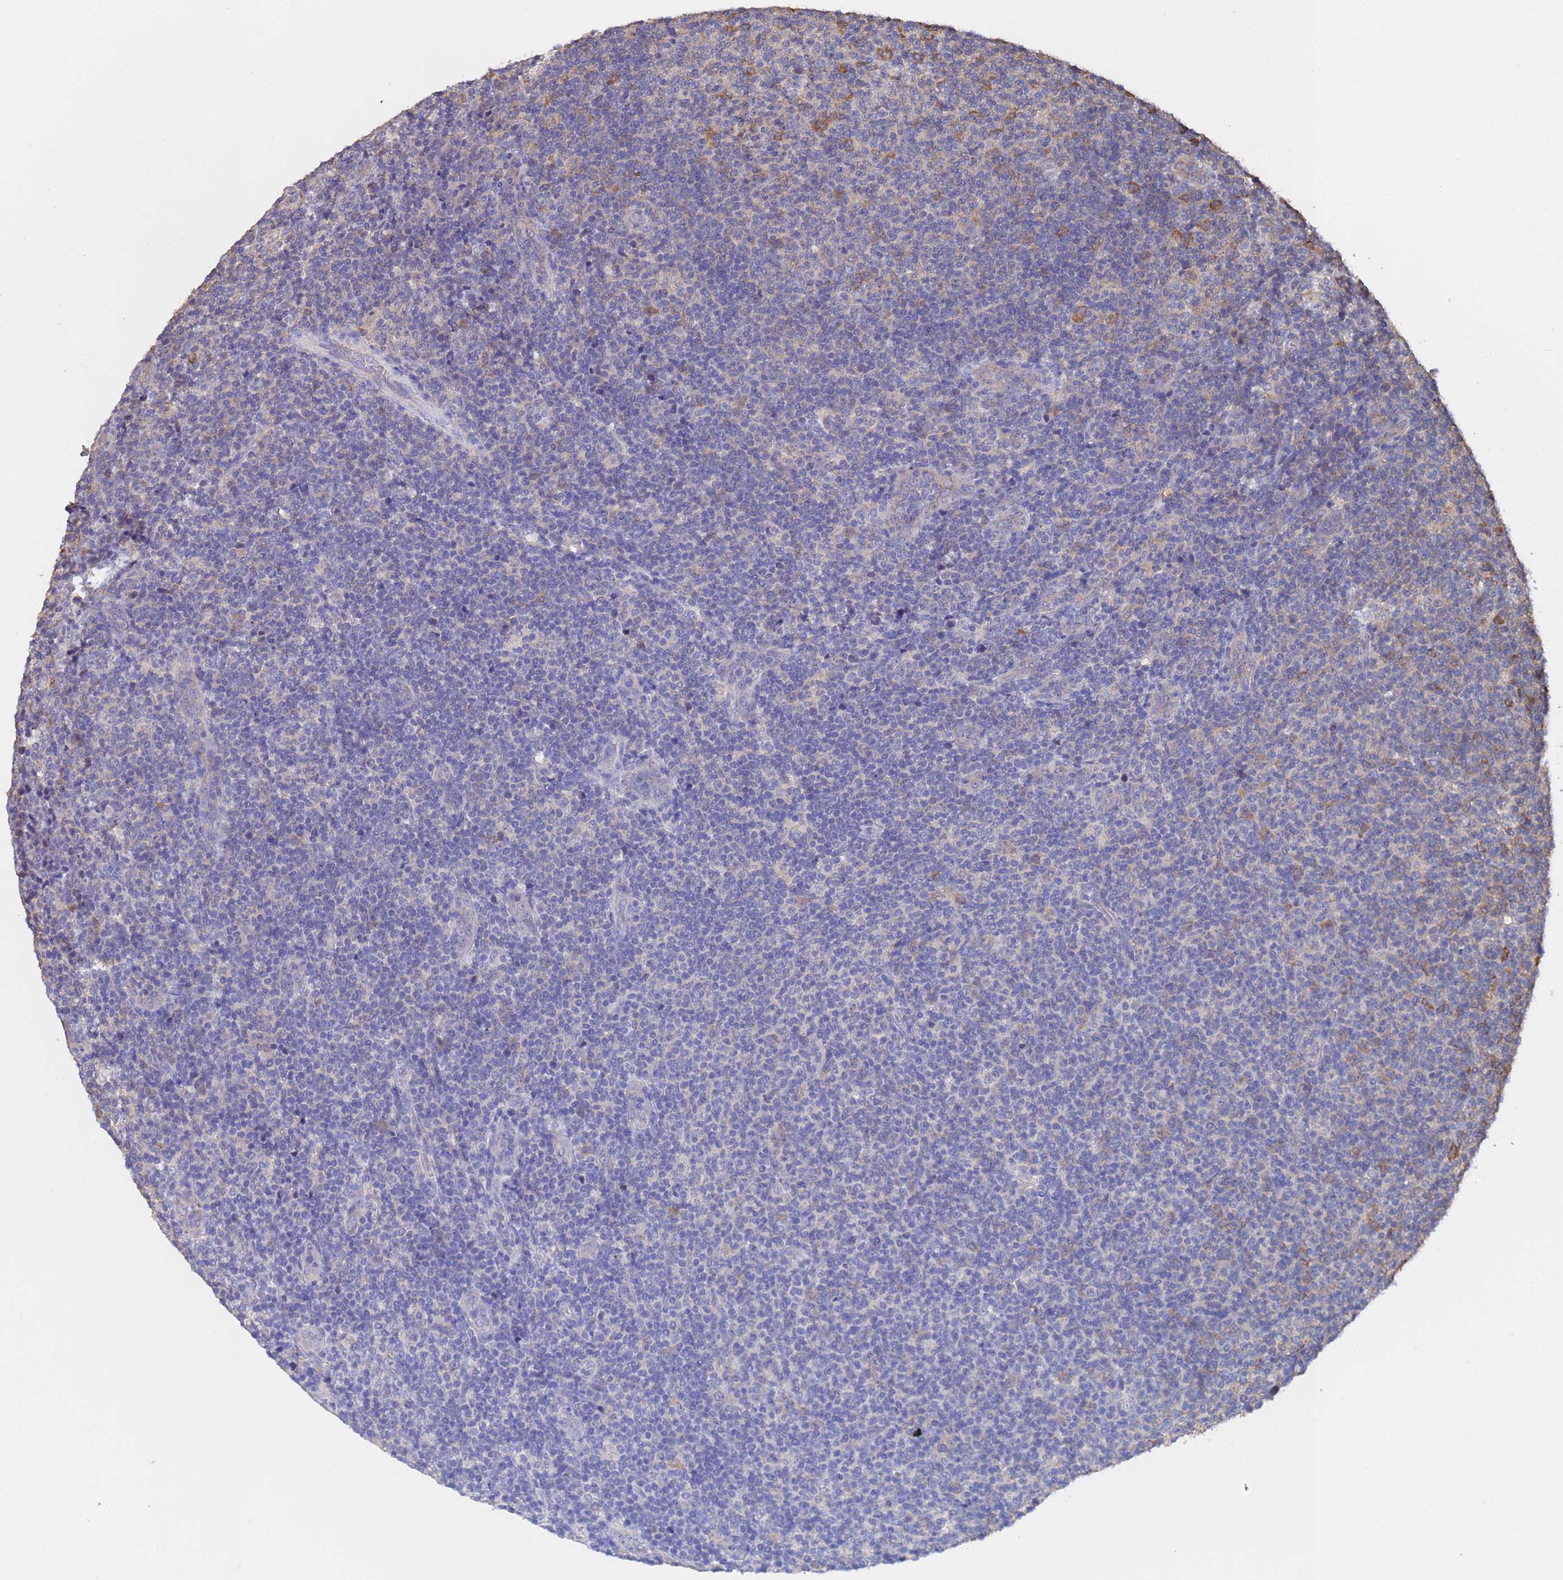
{"staining": {"intensity": "moderate", "quantity": "<25%", "location": "cytoplasmic/membranous"}, "tissue": "lymphoma", "cell_type": "Tumor cells", "image_type": "cancer", "snomed": [{"axis": "morphology", "description": "Malignant lymphoma, non-Hodgkin's type, Low grade"}, {"axis": "topography", "description": "Lymph node"}], "caption": "Immunohistochemistry (DAB (3,3'-diaminobenzidine)) staining of low-grade malignant lymphoma, non-Hodgkin's type exhibits moderate cytoplasmic/membranous protein expression in approximately <25% of tumor cells.", "gene": "FAM25A", "patient": {"sex": "male", "age": 66}}